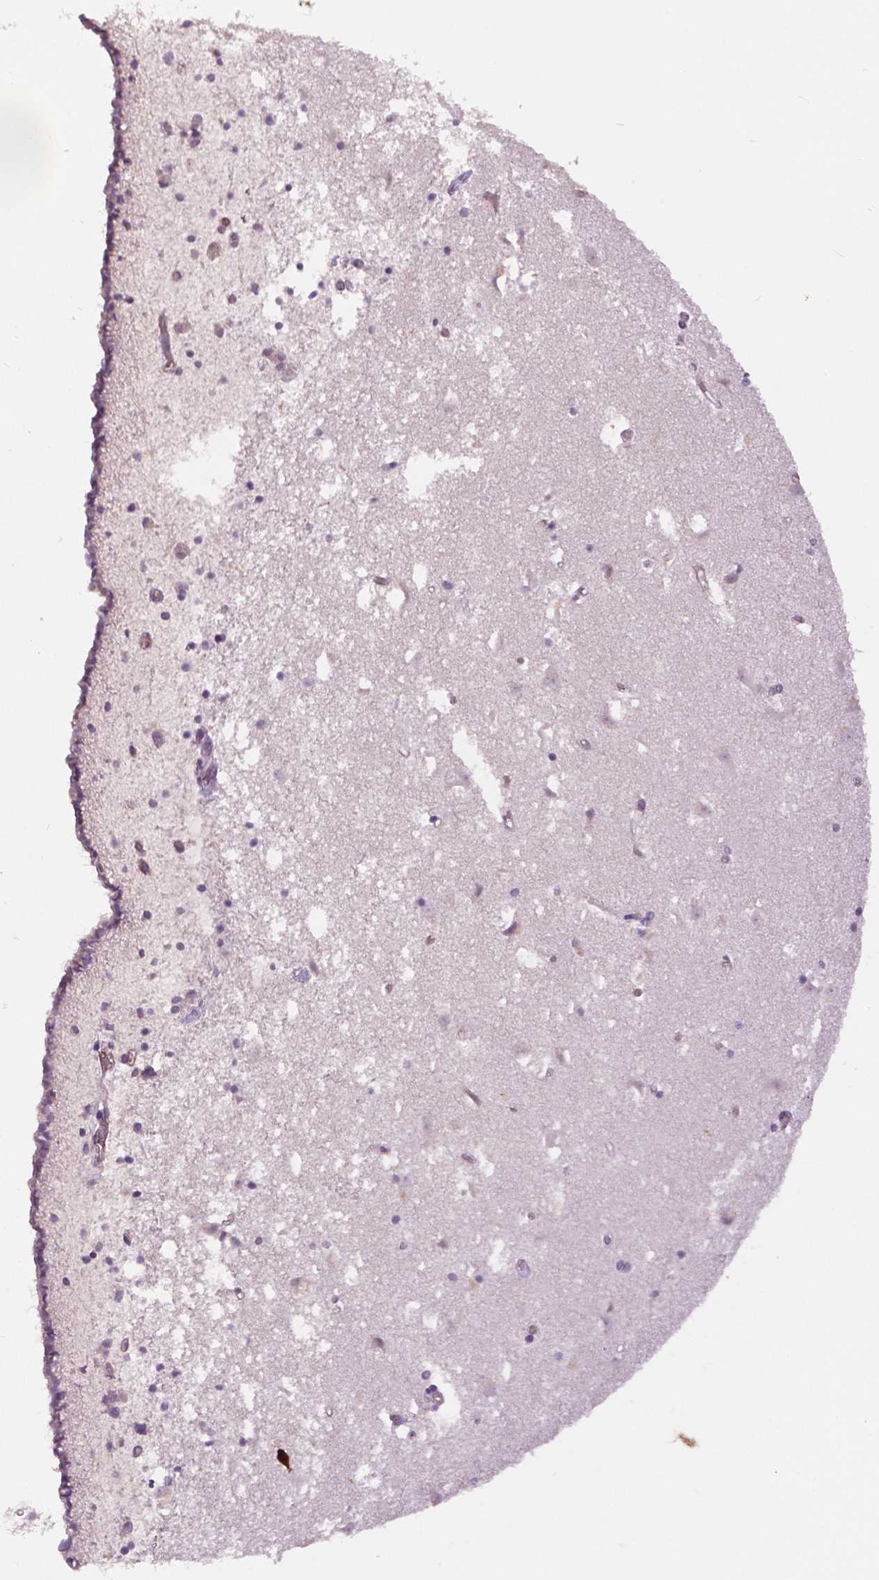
{"staining": {"intensity": "negative", "quantity": "none", "location": "none"}, "tissue": "caudate", "cell_type": "Glial cells", "image_type": "normal", "snomed": [{"axis": "morphology", "description": "Normal tissue, NOS"}, {"axis": "topography", "description": "Lateral ventricle wall"}], "caption": "DAB (3,3'-diaminobenzidine) immunohistochemical staining of unremarkable caudate demonstrates no significant staining in glial cells.", "gene": "GRIN2A", "patient": {"sex": "female", "age": 42}}